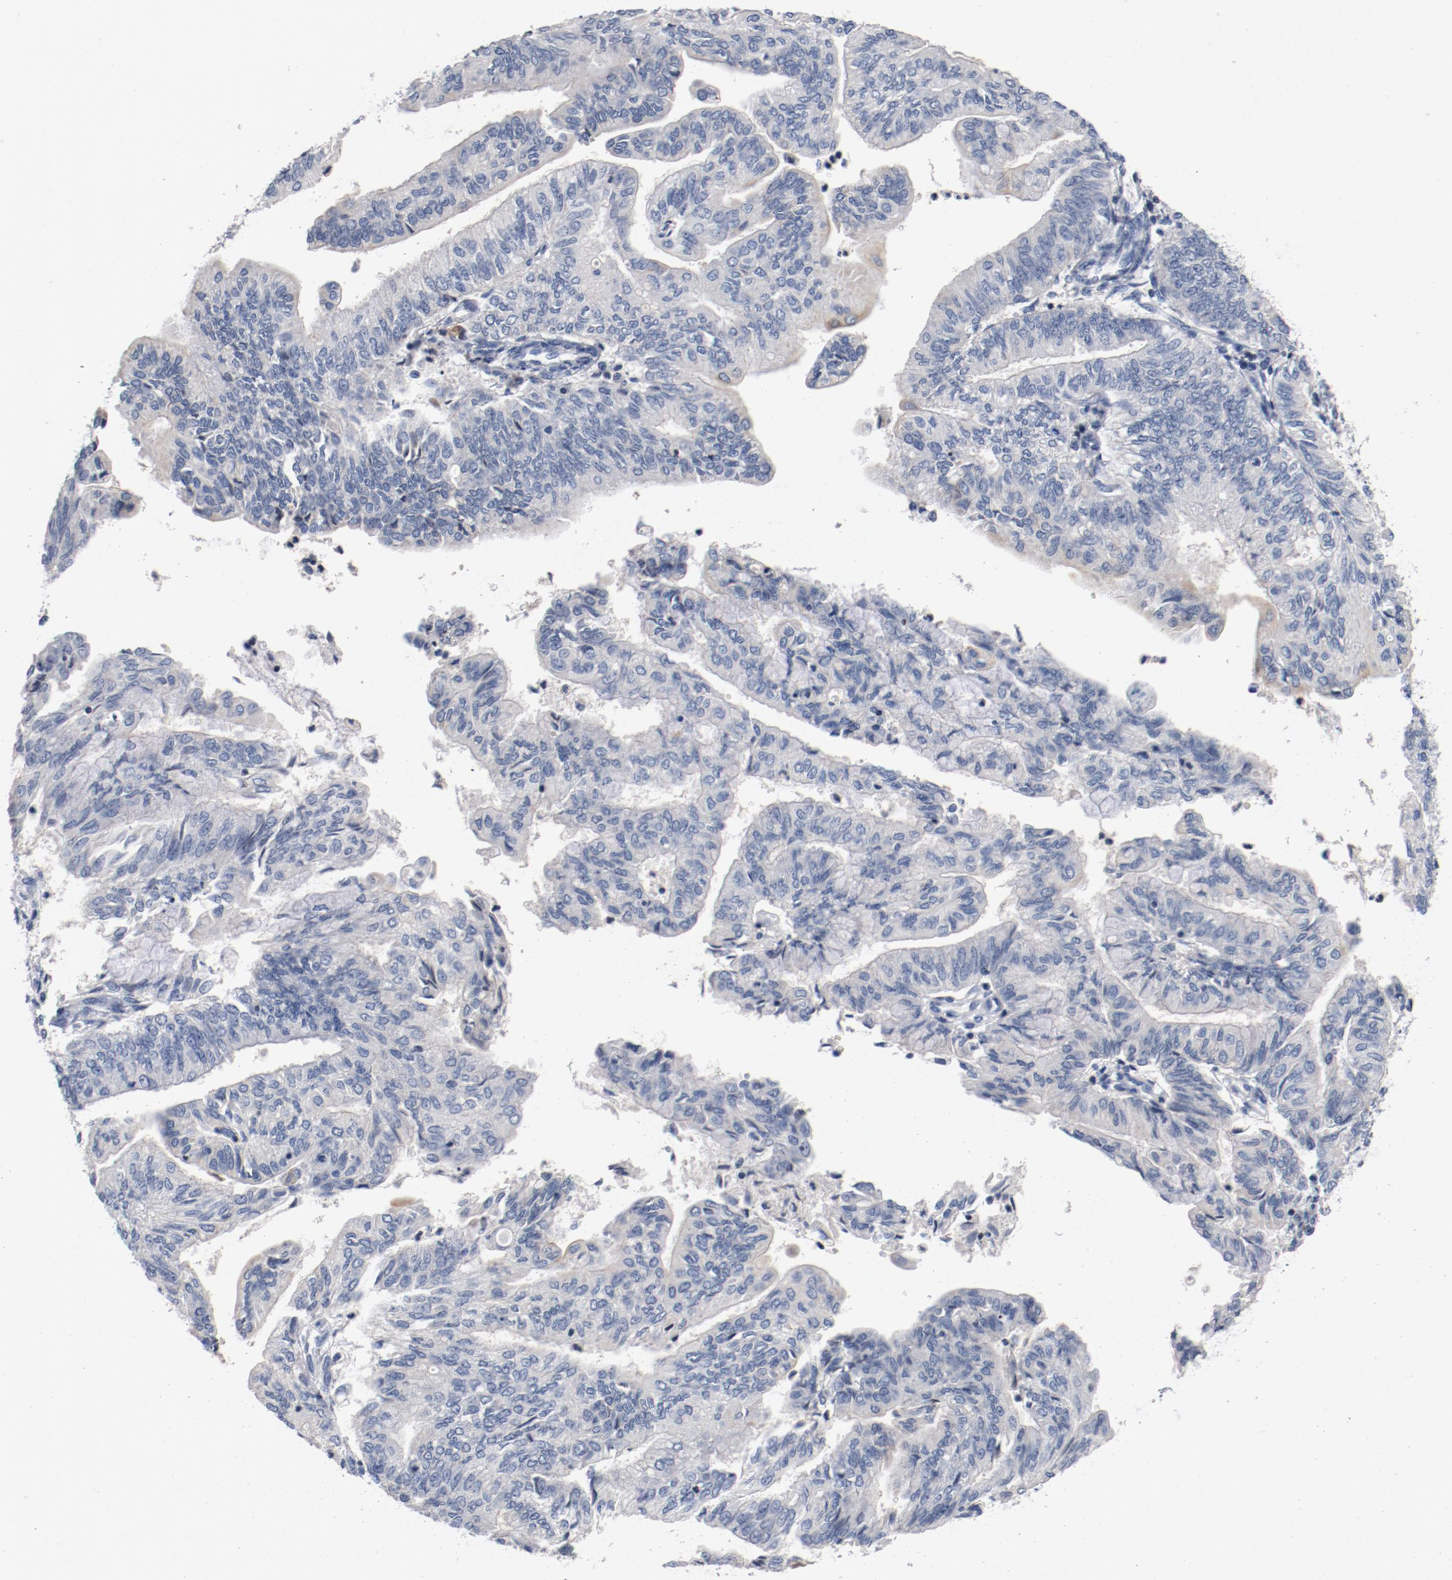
{"staining": {"intensity": "weak", "quantity": "<25%", "location": "cytoplasmic/membranous"}, "tissue": "endometrial cancer", "cell_type": "Tumor cells", "image_type": "cancer", "snomed": [{"axis": "morphology", "description": "Adenocarcinoma, NOS"}, {"axis": "topography", "description": "Endometrium"}], "caption": "DAB (3,3'-diaminobenzidine) immunohistochemical staining of human adenocarcinoma (endometrial) shows no significant positivity in tumor cells.", "gene": "PIM1", "patient": {"sex": "female", "age": 59}}